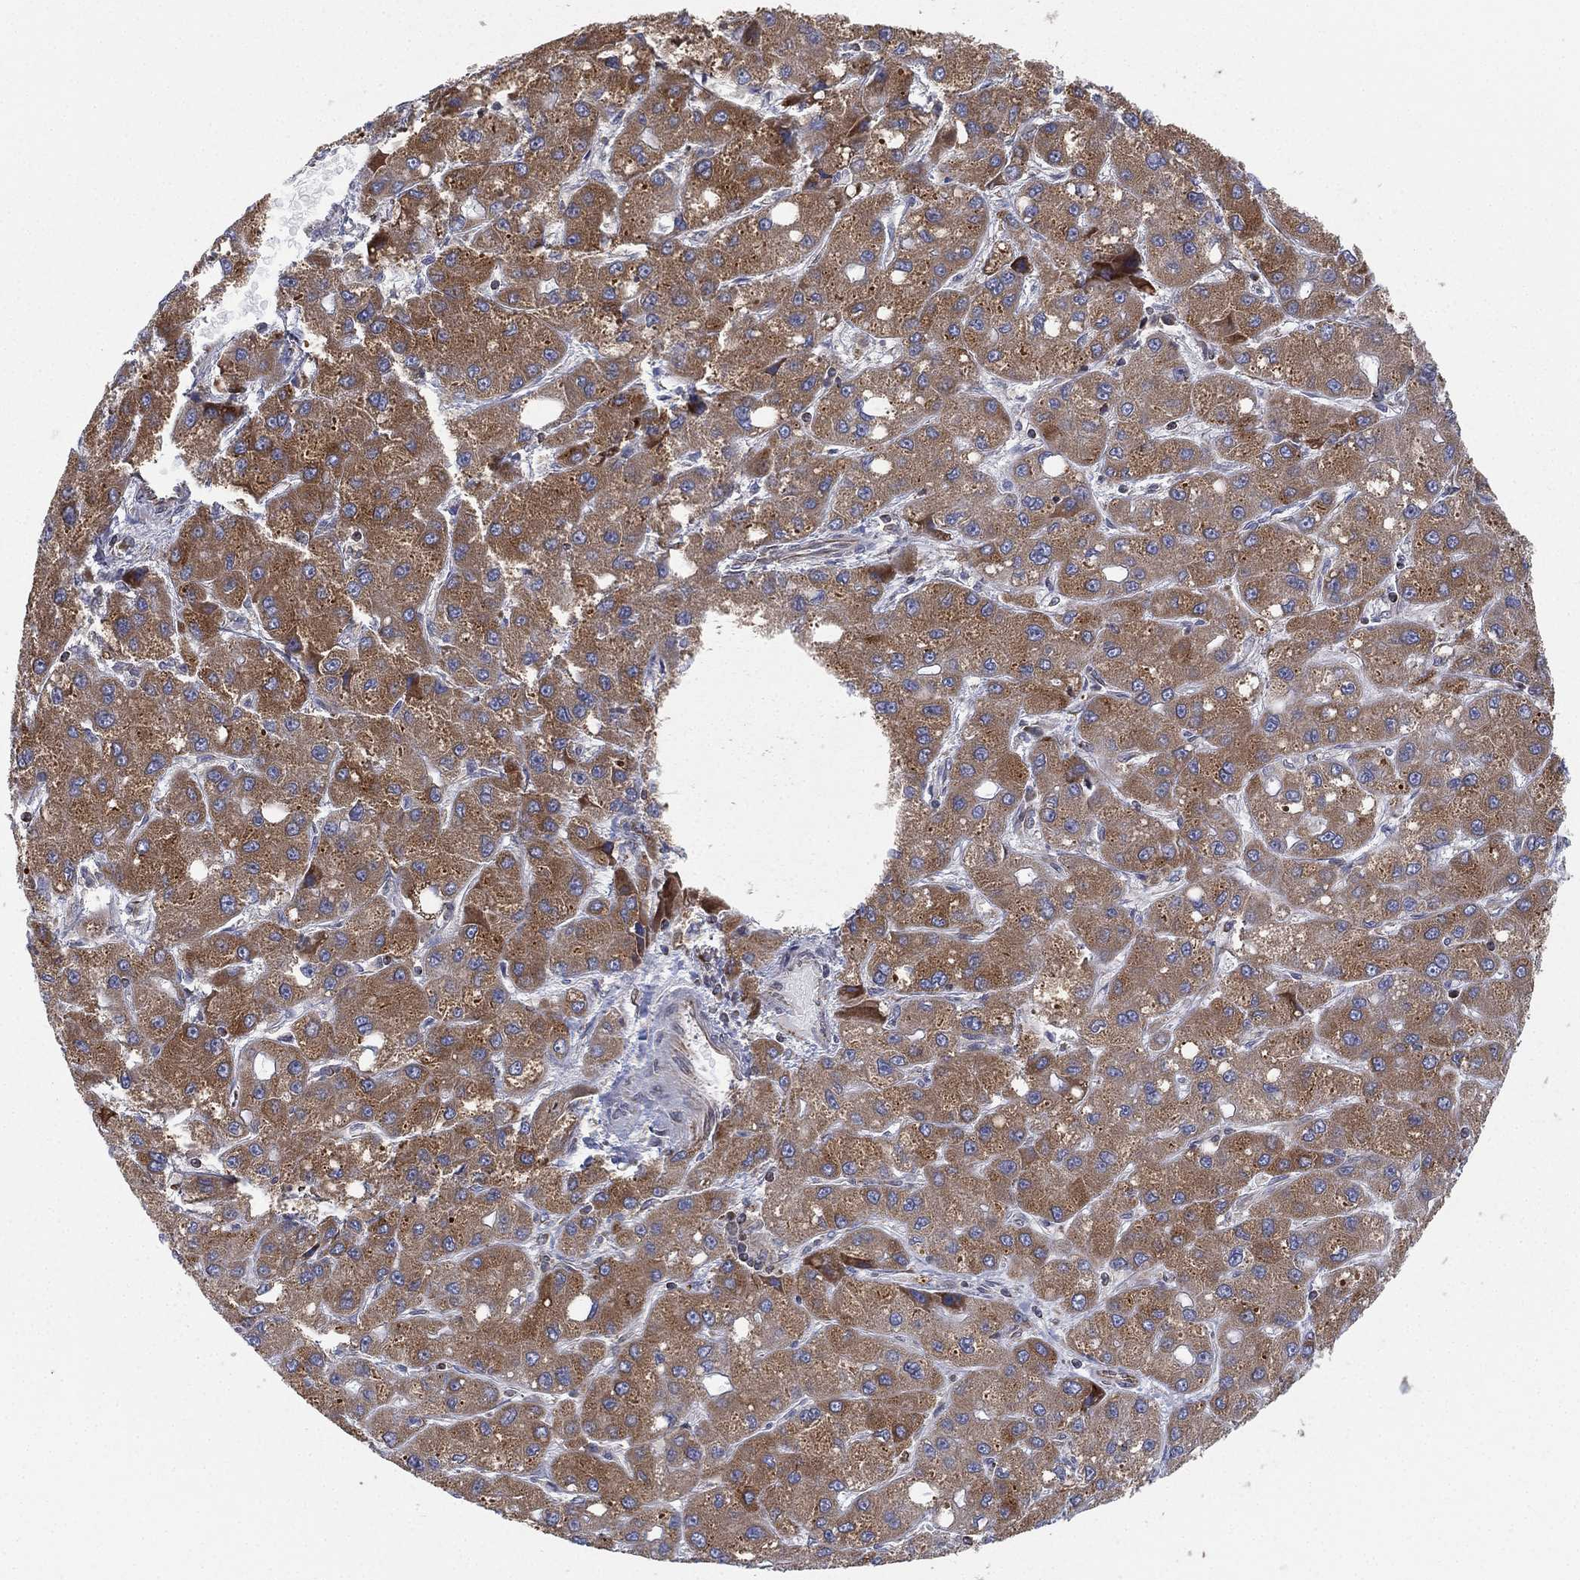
{"staining": {"intensity": "moderate", "quantity": ">75%", "location": "cytoplasmic/membranous"}, "tissue": "liver cancer", "cell_type": "Tumor cells", "image_type": "cancer", "snomed": [{"axis": "morphology", "description": "Carcinoma, Hepatocellular, NOS"}, {"axis": "topography", "description": "Liver"}], "caption": "Immunohistochemistry photomicrograph of neoplastic tissue: human liver cancer stained using IHC displays medium levels of moderate protein expression localized specifically in the cytoplasmic/membranous of tumor cells, appearing as a cytoplasmic/membranous brown color.", "gene": "CYB5B", "patient": {"sex": "male", "age": 73}}